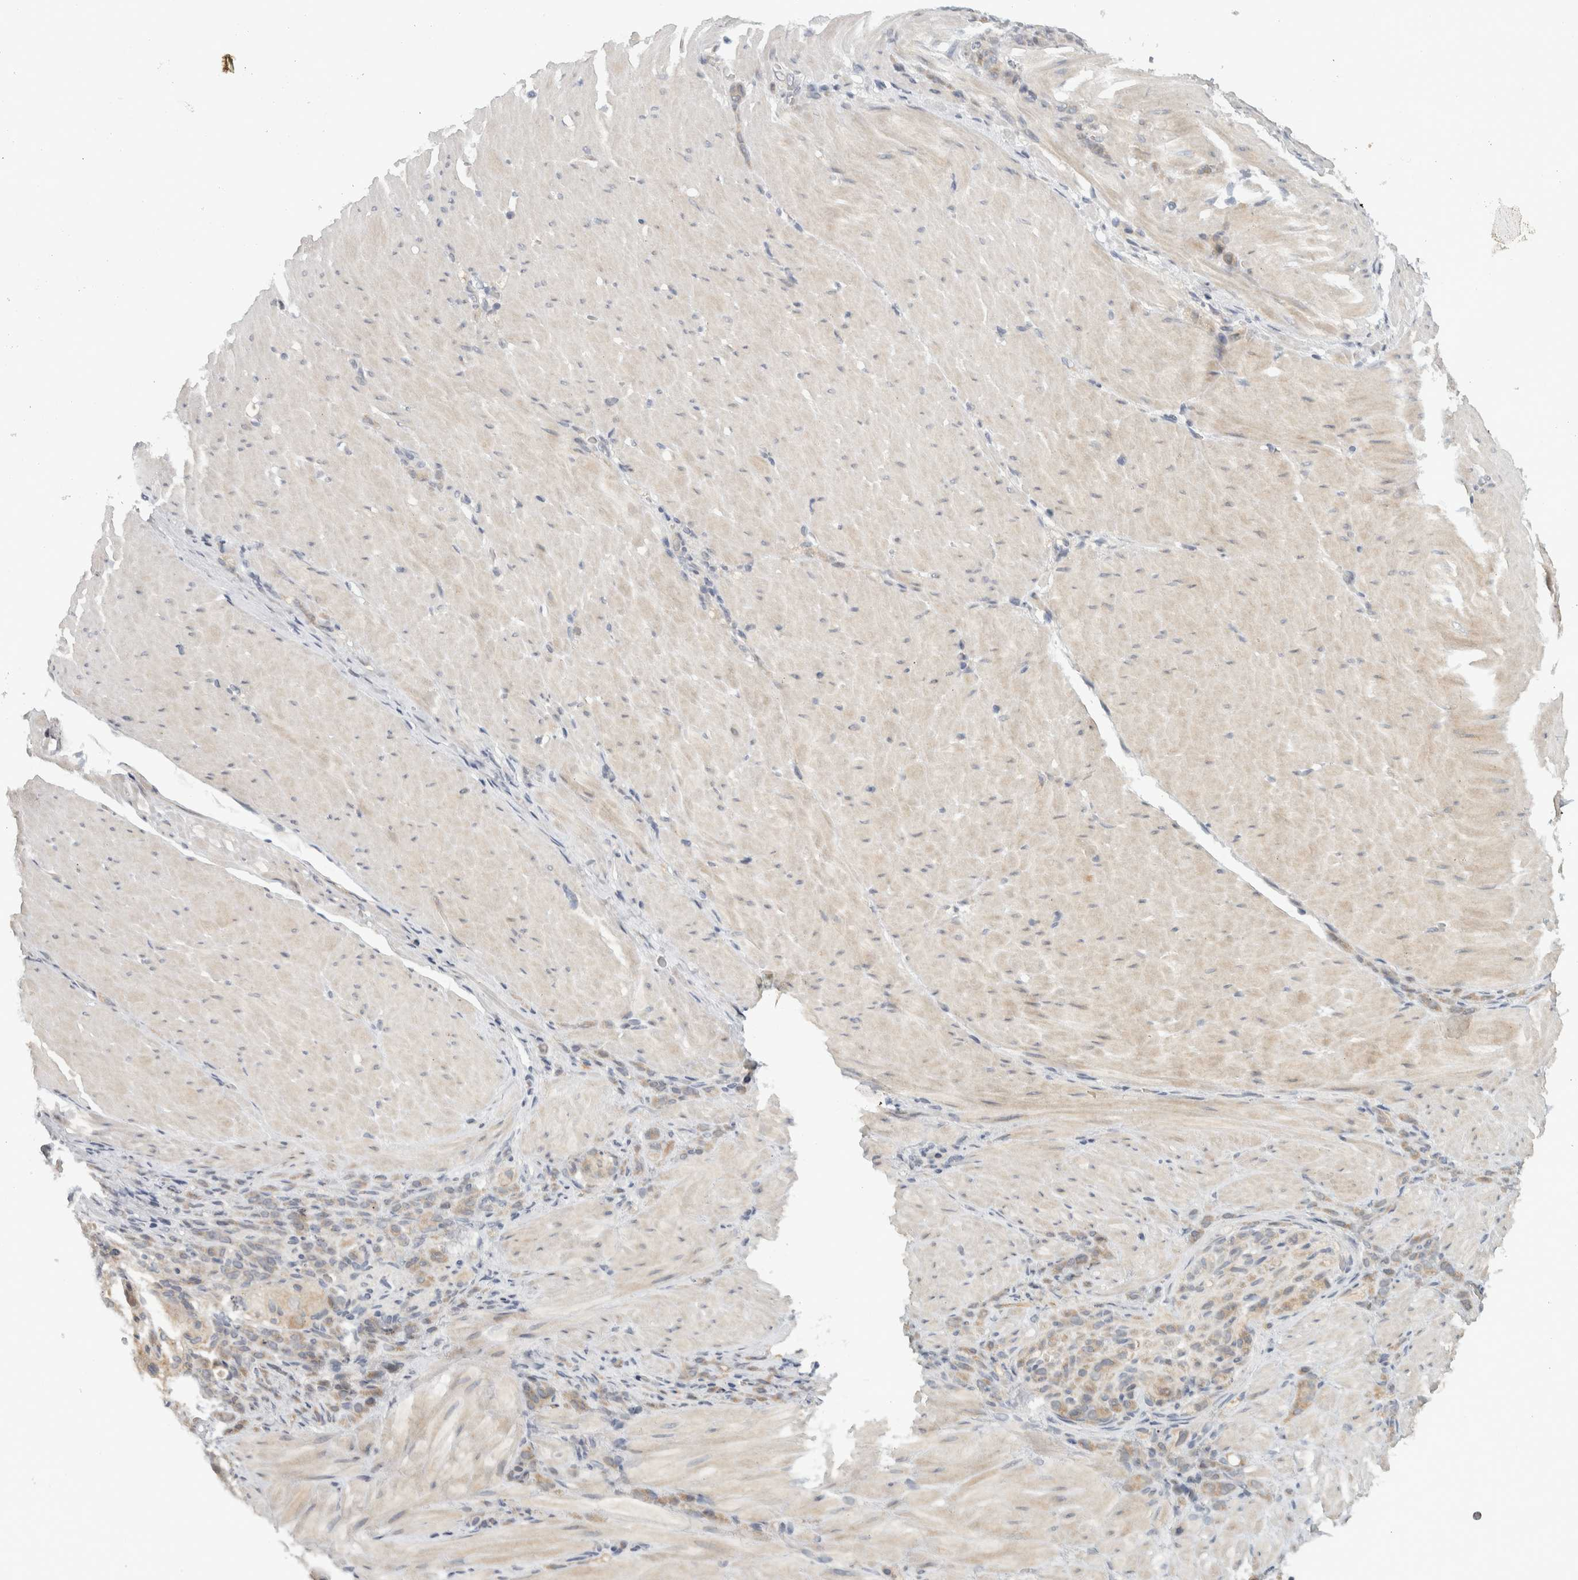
{"staining": {"intensity": "weak", "quantity": "<25%", "location": "cytoplasmic/membranous"}, "tissue": "stomach cancer", "cell_type": "Tumor cells", "image_type": "cancer", "snomed": [{"axis": "morphology", "description": "Normal tissue, NOS"}, {"axis": "morphology", "description": "Adenocarcinoma, NOS"}, {"axis": "topography", "description": "Stomach"}], "caption": "There is no significant expression in tumor cells of stomach cancer (adenocarcinoma).", "gene": "AFP", "patient": {"sex": "male", "age": 82}}